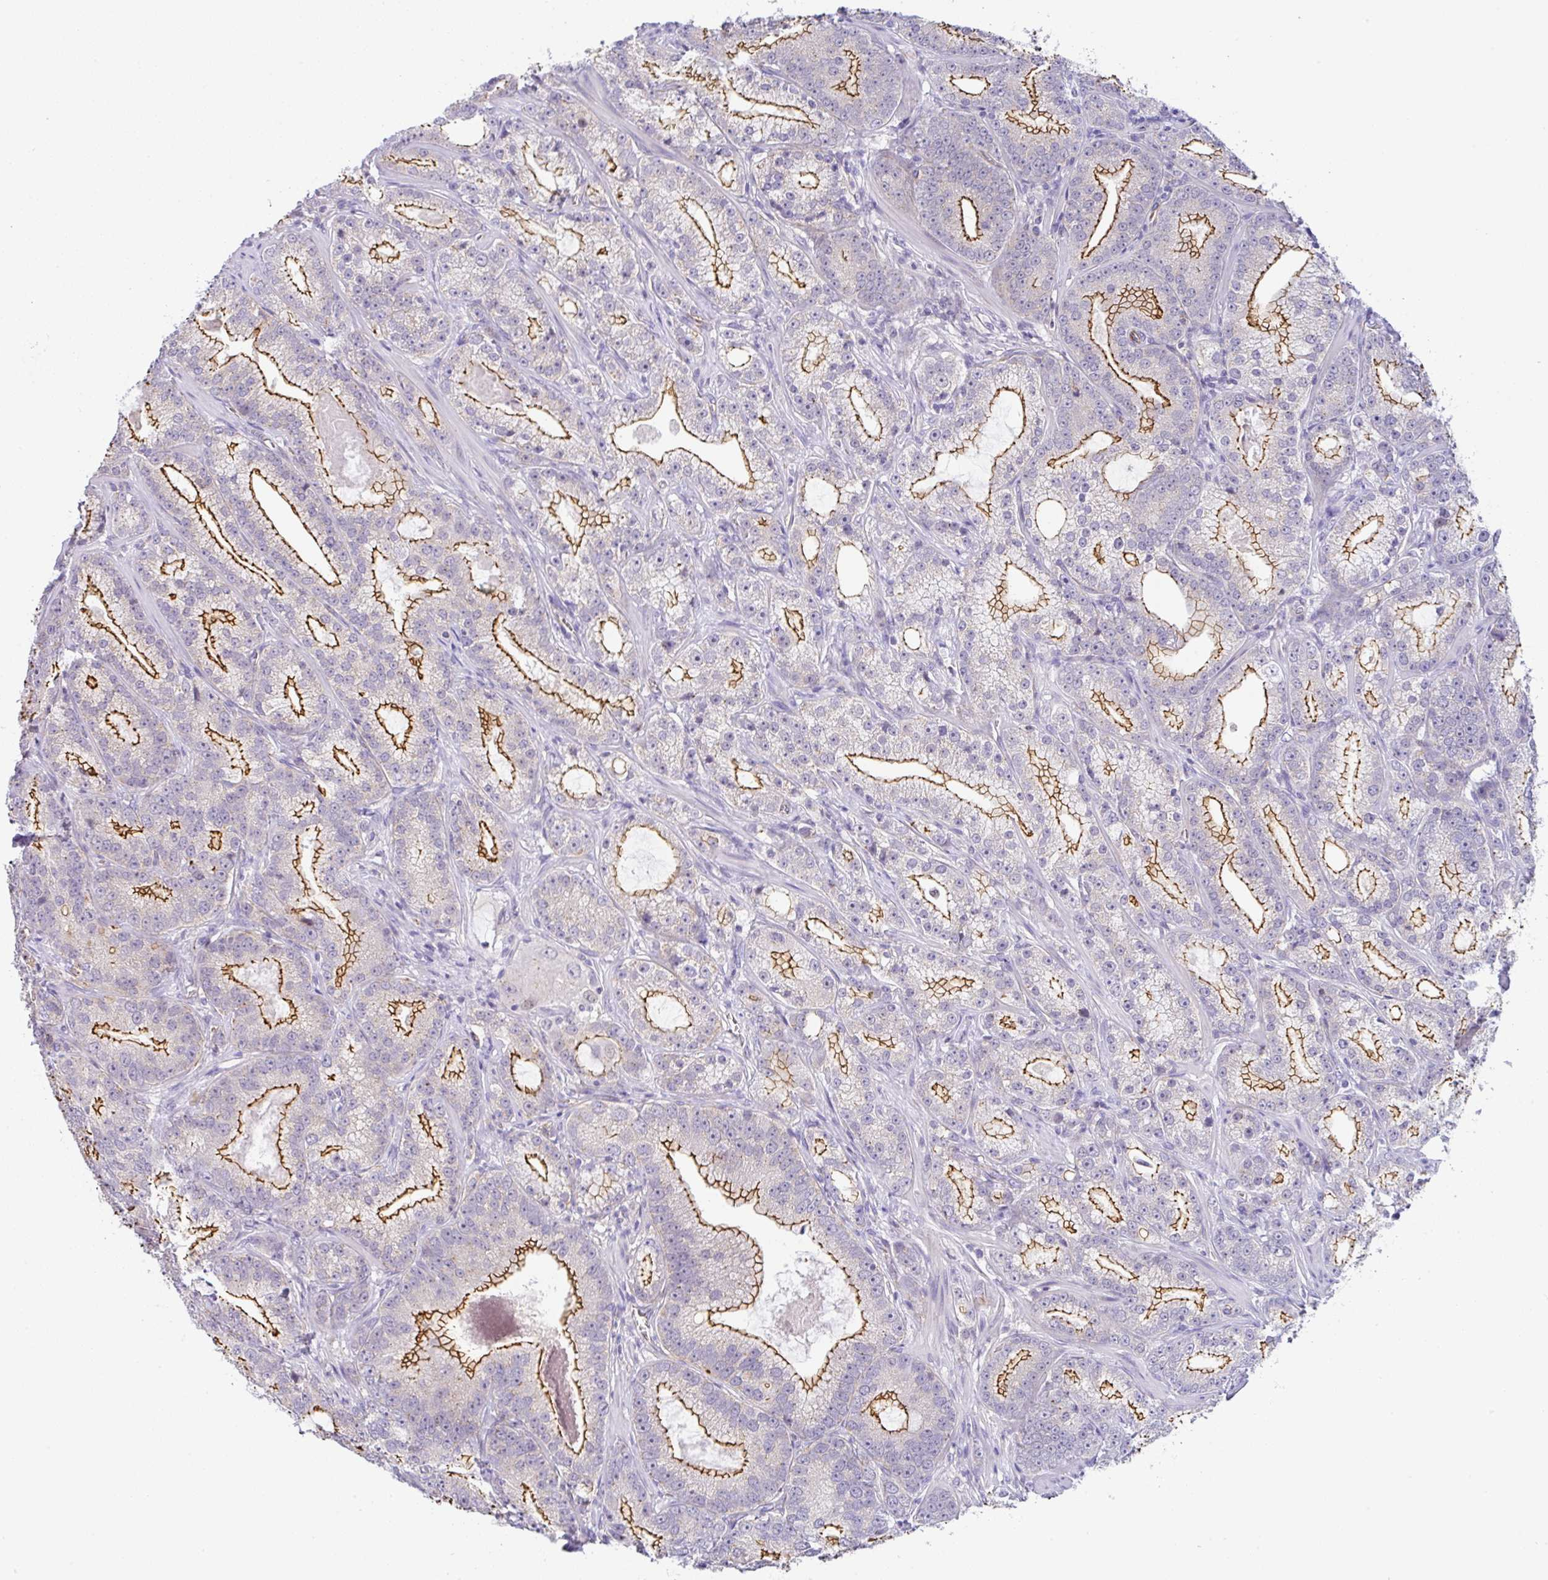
{"staining": {"intensity": "strong", "quantity": "25%-75%", "location": "cytoplasmic/membranous"}, "tissue": "prostate cancer", "cell_type": "Tumor cells", "image_type": "cancer", "snomed": [{"axis": "morphology", "description": "Adenocarcinoma, High grade"}, {"axis": "topography", "description": "Prostate"}], "caption": "Strong cytoplasmic/membranous protein staining is appreciated in approximately 25%-75% of tumor cells in prostate cancer (high-grade adenocarcinoma).", "gene": "CGNL1", "patient": {"sex": "male", "age": 65}}